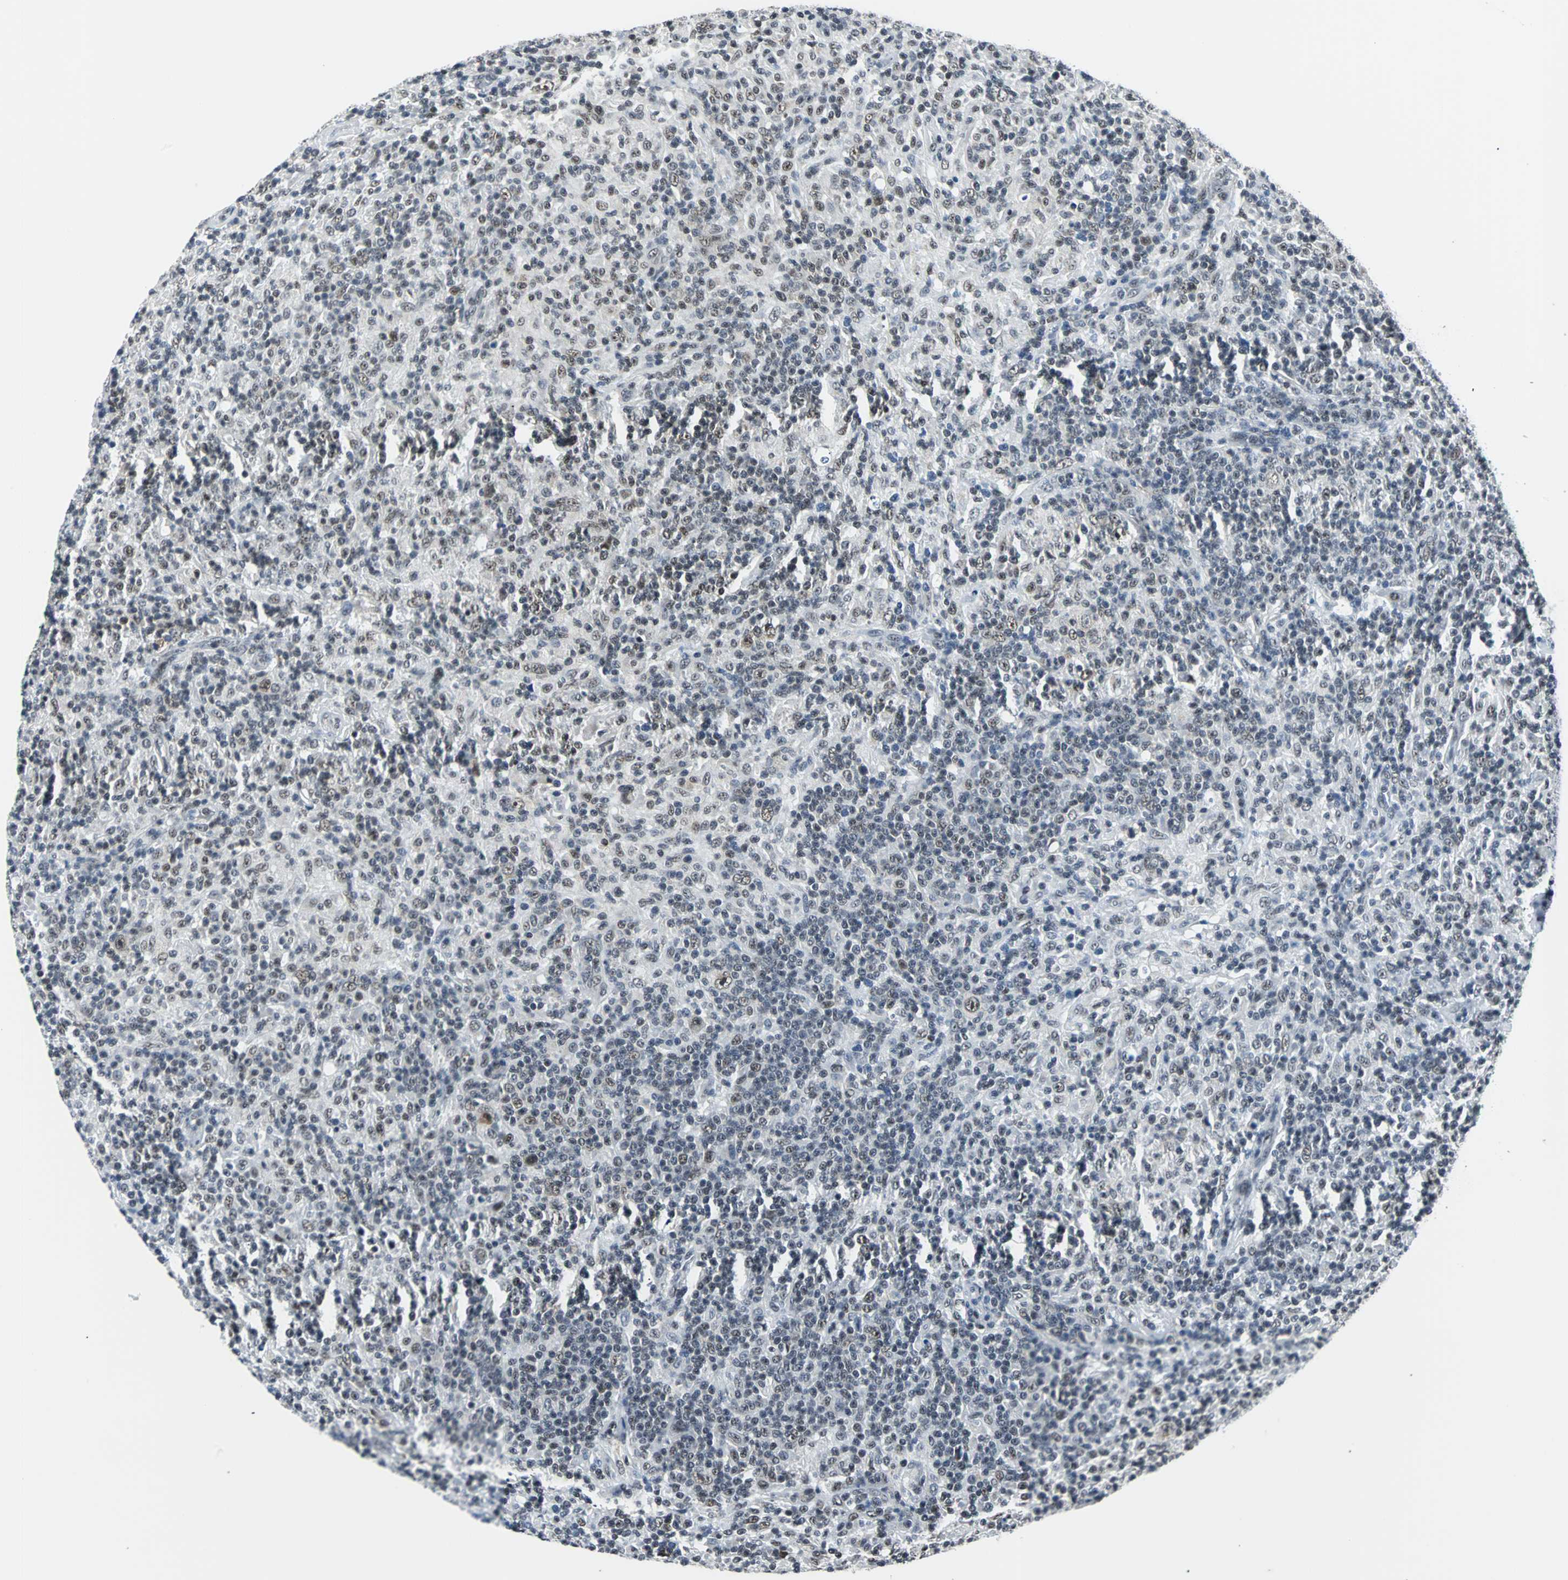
{"staining": {"intensity": "weak", "quantity": "<25%", "location": "nuclear"}, "tissue": "lymphoma", "cell_type": "Tumor cells", "image_type": "cancer", "snomed": [{"axis": "morphology", "description": "Hodgkin's disease, NOS"}, {"axis": "topography", "description": "Lymph node"}], "caption": "High power microscopy histopathology image of an immunohistochemistry image of lymphoma, revealing no significant positivity in tumor cells. (IHC, brightfield microscopy, high magnification).", "gene": "USP28", "patient": {"sex": "male", "age": 70}}